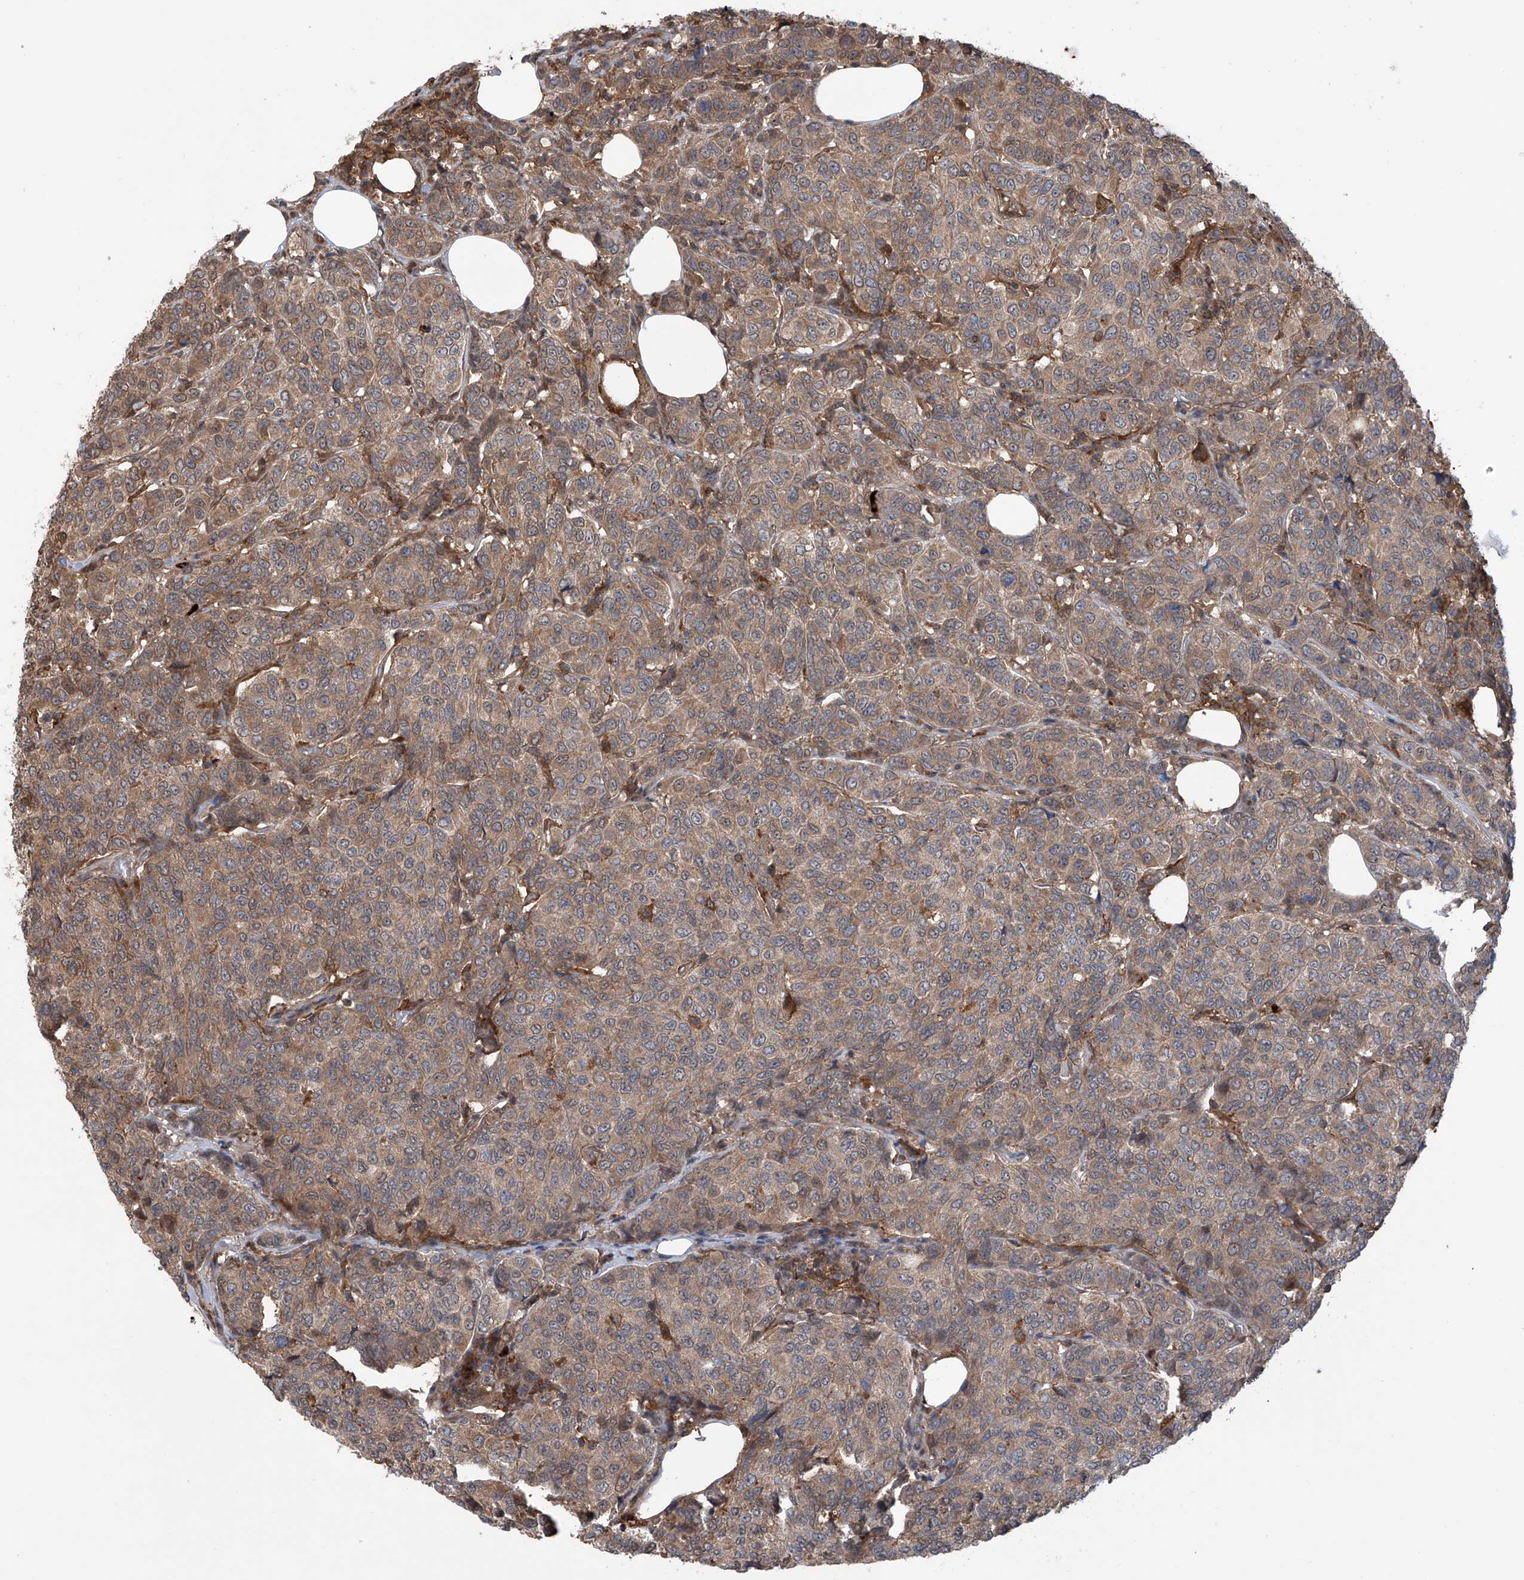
{"staining": {"intensity": "moderate", "quantity": ">75%", "location": "cytoplasmic/membranous"}, "tissue": "breast cancer", "cell_type": "Tumor cells", "image_type": "cancer", "snomed": [{"axis": "morphology", "description": "Duct carcinoma"}, {"axis": "topography", "description": "Breast"}], "caption": "Tumor cells display moderate cytoplasmic/membranous staining in about >75% of cells in intraductal carcinoma (breast). (Brightfield microscopy of DAB IHC at high magnification).", "gene": "HOXC8", "patient": {"sex": "female", "age": 55}}